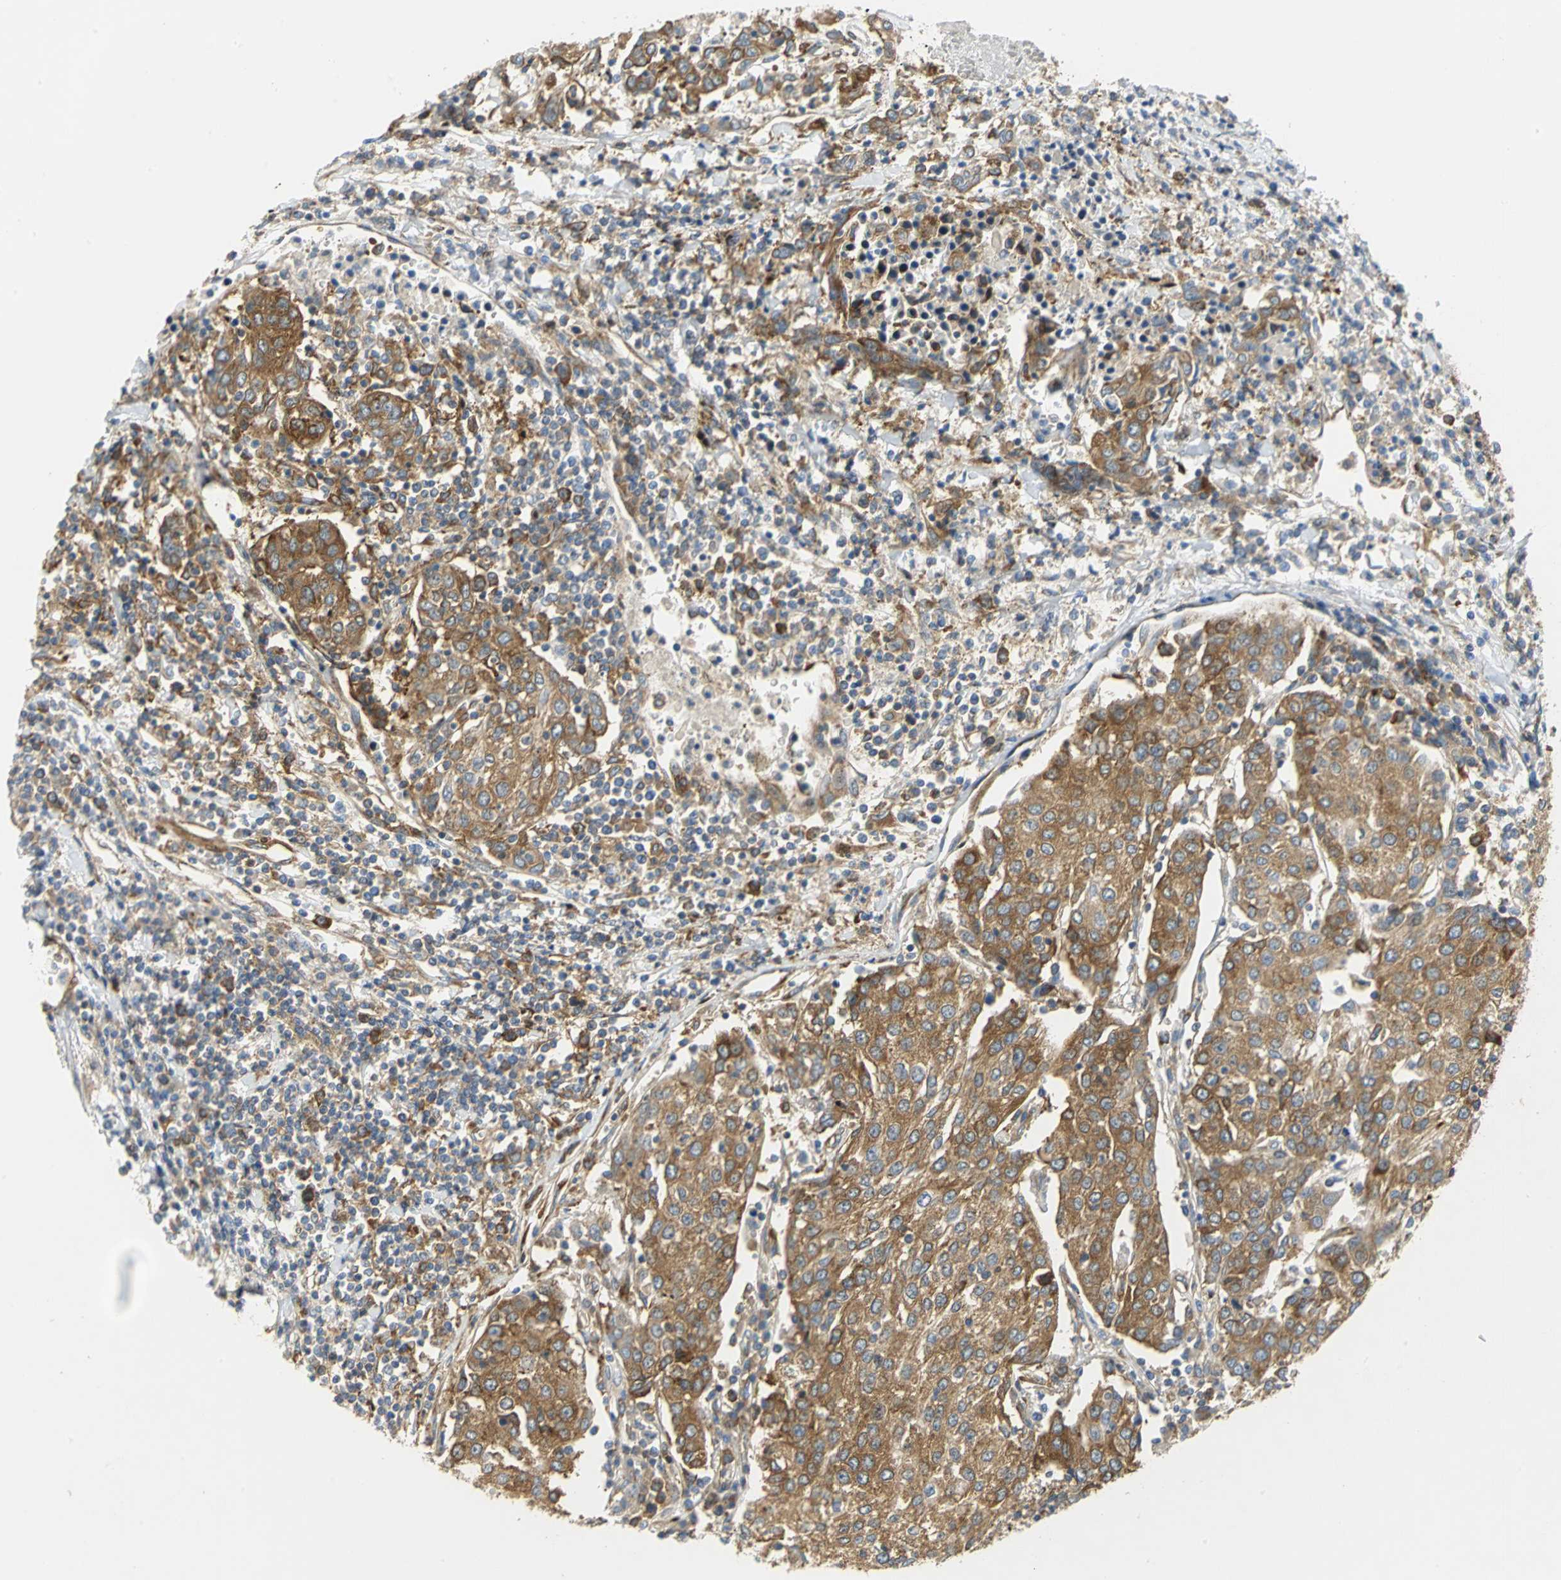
{"staining": {"intensity": "moderate", "quantity": ">75%", "location": "cytoplasmic/membranous"}, "tissue": "urothelial cancer", "cell_type": "Tumor cells", "image_type": "cancer", "snomed": [{"axis": "morphology", "description": "Urothelial carcinoma, High grade"}, {"axis": "topography", "description": "Urinary bladder"}], "caption": "A histopathology image showing moderate cytoplasmic/membranous expression in approximately >75% of tumor cells in urothelial carcinoma (high-grade), as visualized by brown immunohistochemical staining.", "gene": "YBX1", "patient": {"sex": "female", "age": 85}}